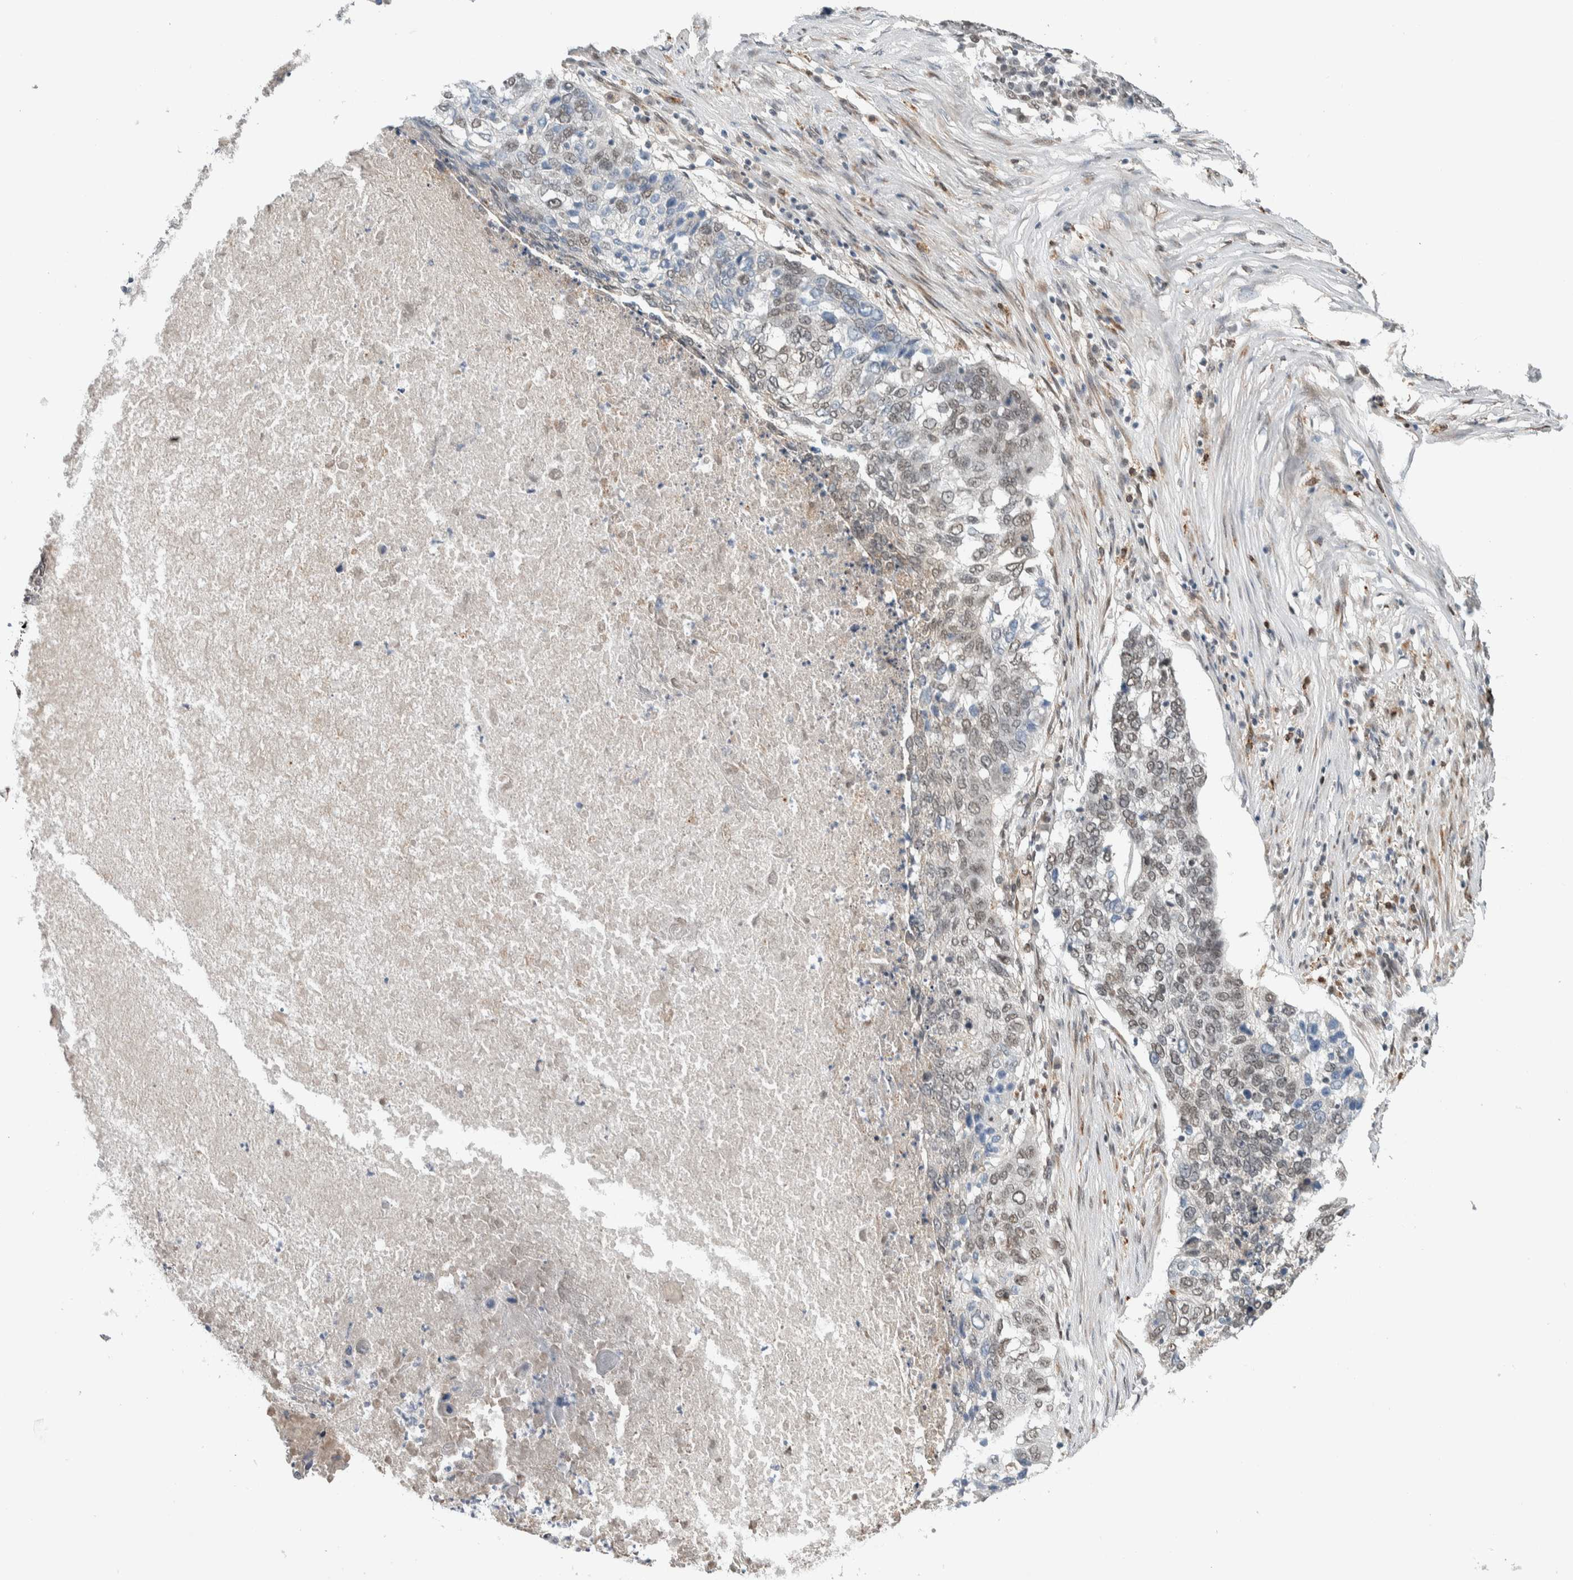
{"staining": {"intensity": "weak", "quantity": "<25%", "location": "nuclear"}, "tissue": "lung cancer", "cell_type": "Tumor cells", "image_type": "cancer", "snomed": [{"axis": "morphology", "description": "Squamous cell carcinoma, NOS"}, {"axis": "topography", "description": "Lung"}], "caption": "This is an immunohistochemistry (IHC) histopathology image of human lung squamous cell carcinoma. There is no expression in tumor cells.", "gene": "TNRC18", "patient": {"sex": "female", "age": 63}}